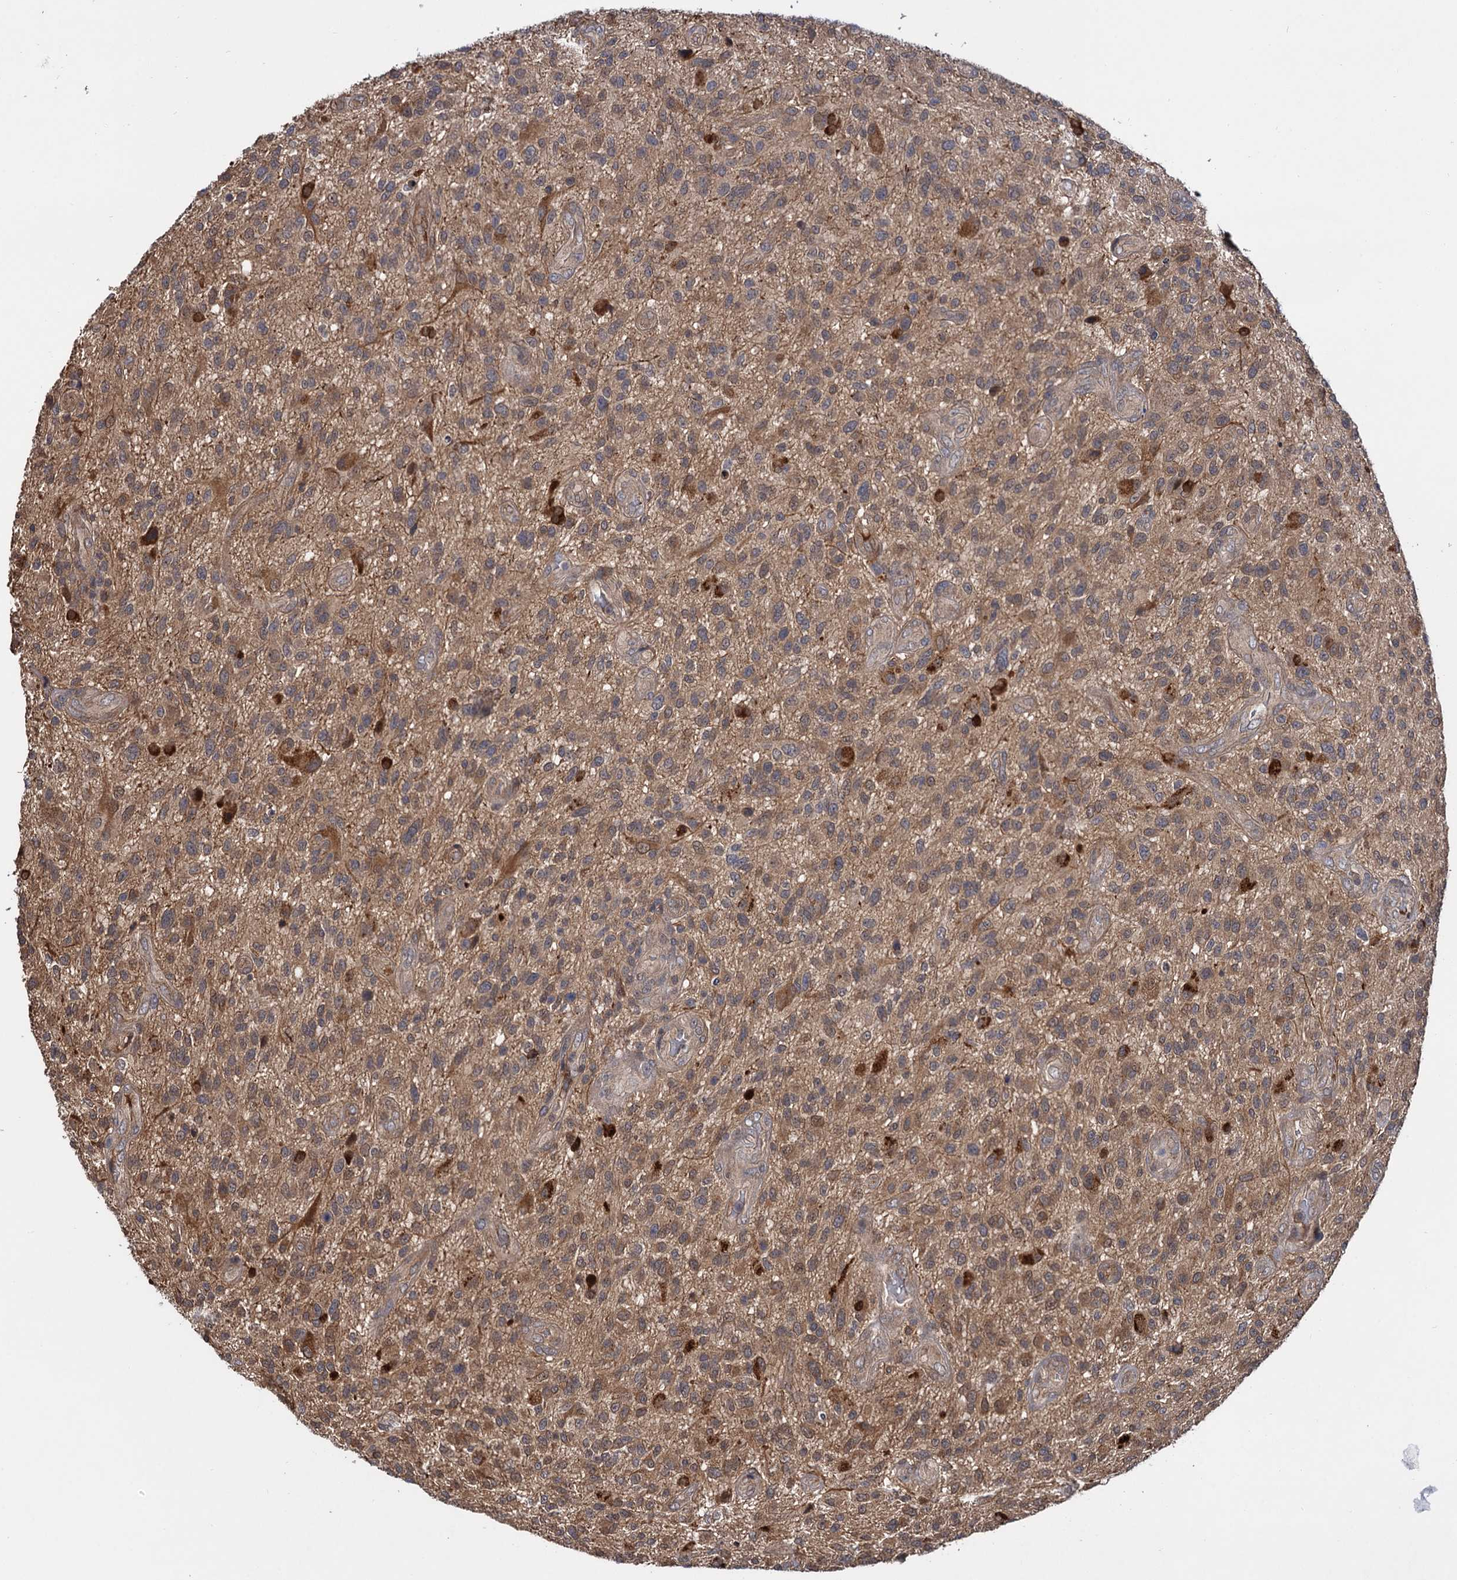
{"staining": {"intensity": "weak", "quantity": "25%-75%", "location": "cytoplasmic/membranous"}, "tissue": "glioma", "cell_type": "Tumor cells", "image_type": "cancer", "snomed": [{"axis": "morphology", "description": "Glioma, malignant, High grade"}, {"axis": "topography", "description": "Brain"}], "caption": "Immunohistochemical staining of glioma reveals weak cytoplasmic/membranous protein expression in approximately 25%-75% of tumor cells. Using DAB (3,3'-diaminobenzidine) (brown) and hematoxylin (blue) stains, captured at high magnification using brightfield microscopy.", "gene": "SELENOP", "patient": {"sex": "male", "age": 47}}